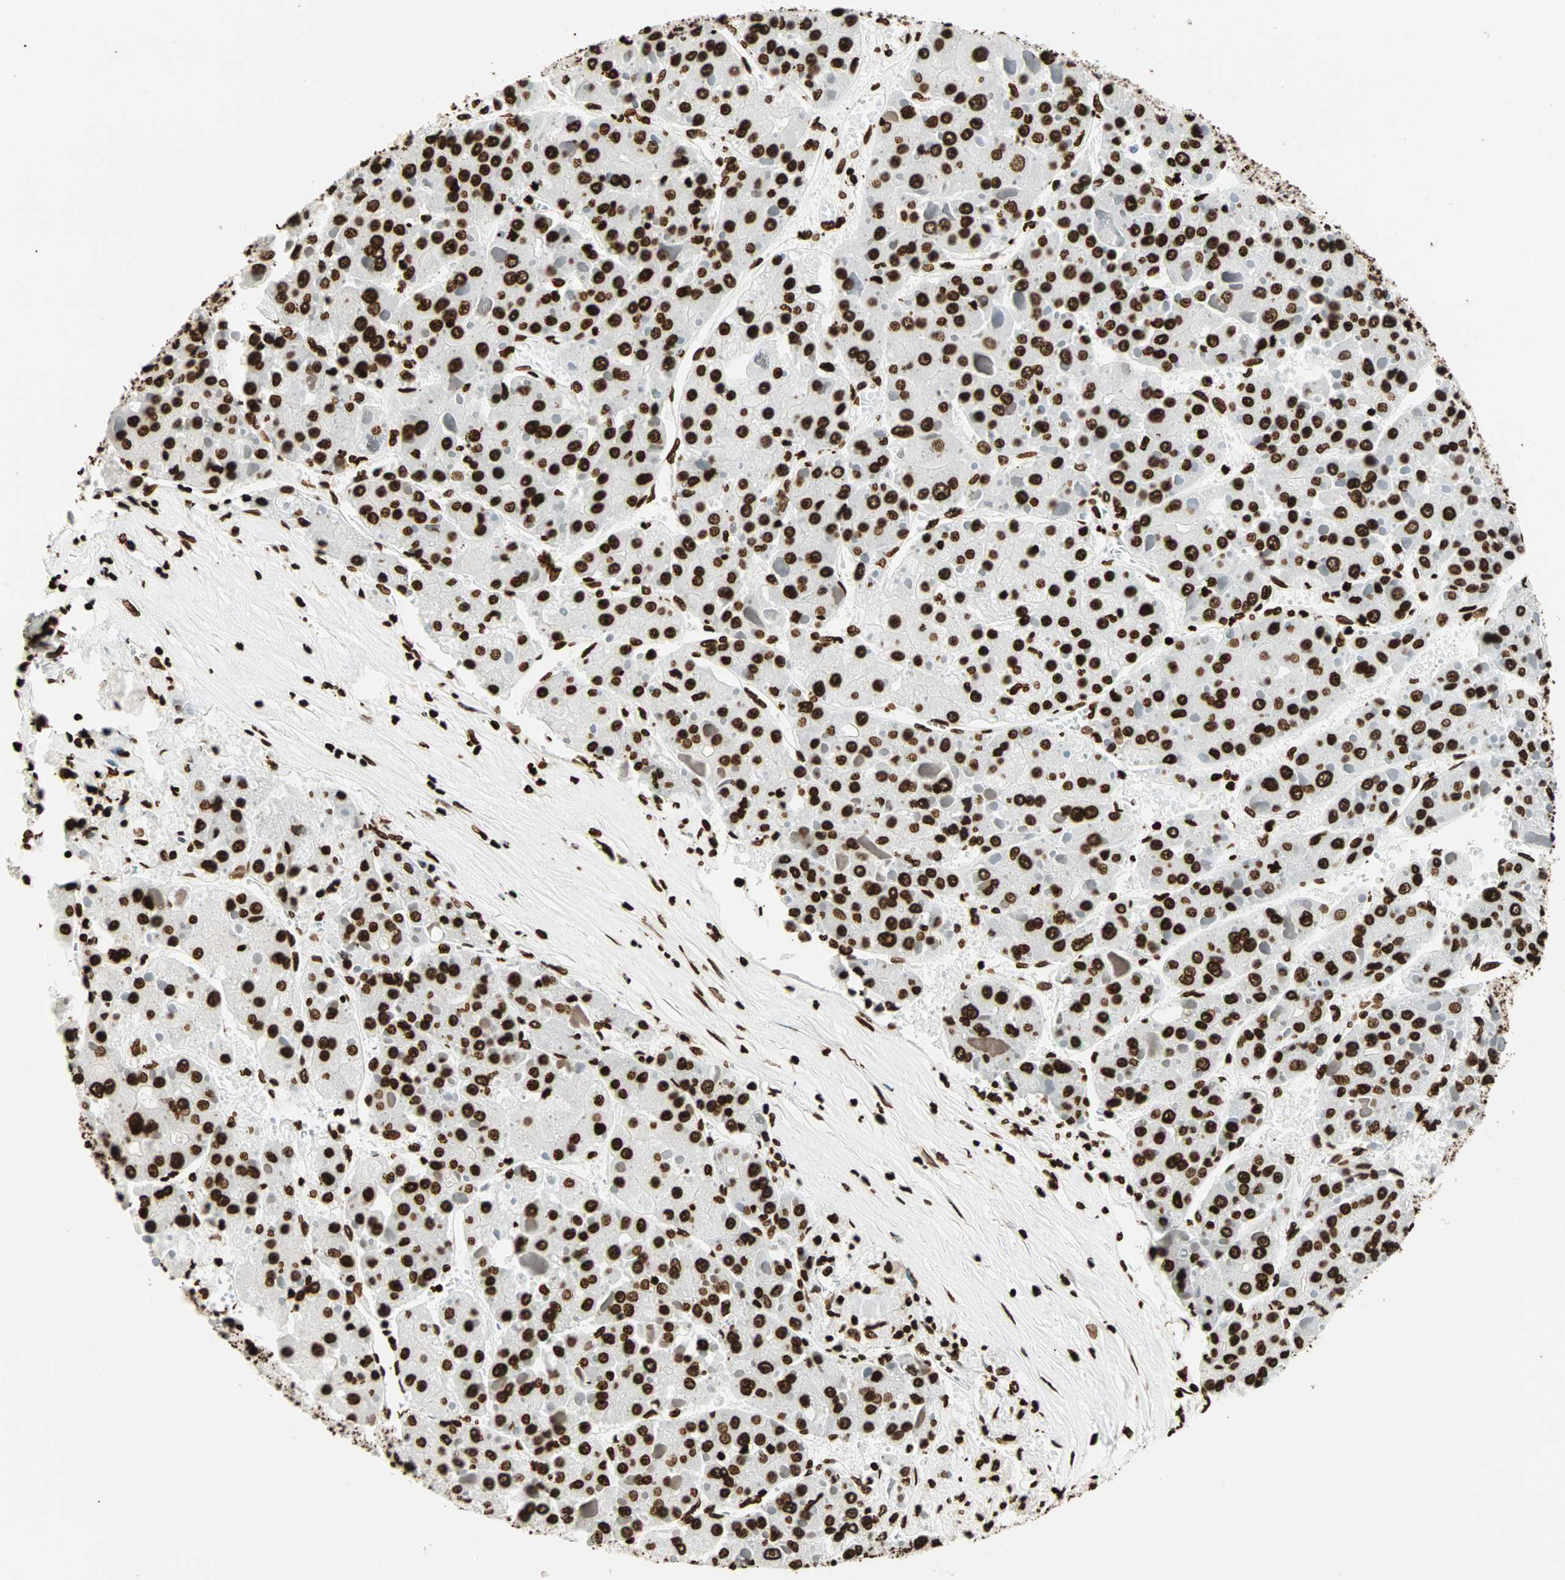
{"staining": {"intensity": "strong", "quantity": ">75%", "location": "nuclear"}, "tissue": "liver cancer", "cell_type": "Tumor cells", "image_type": "cancer", "snomed": [{"axis": "morphology", "description": "Carcinoma, Hepatocellular, NOS"}, {"axis": "topography", "description": "Liver"}], "caption": "Protein staining of liver cancer tissue shows strong nuclear staining in approximately >75% of tumor cells.", "gene": "GLI2", "patient": {"sex": "female", "age": 73}}